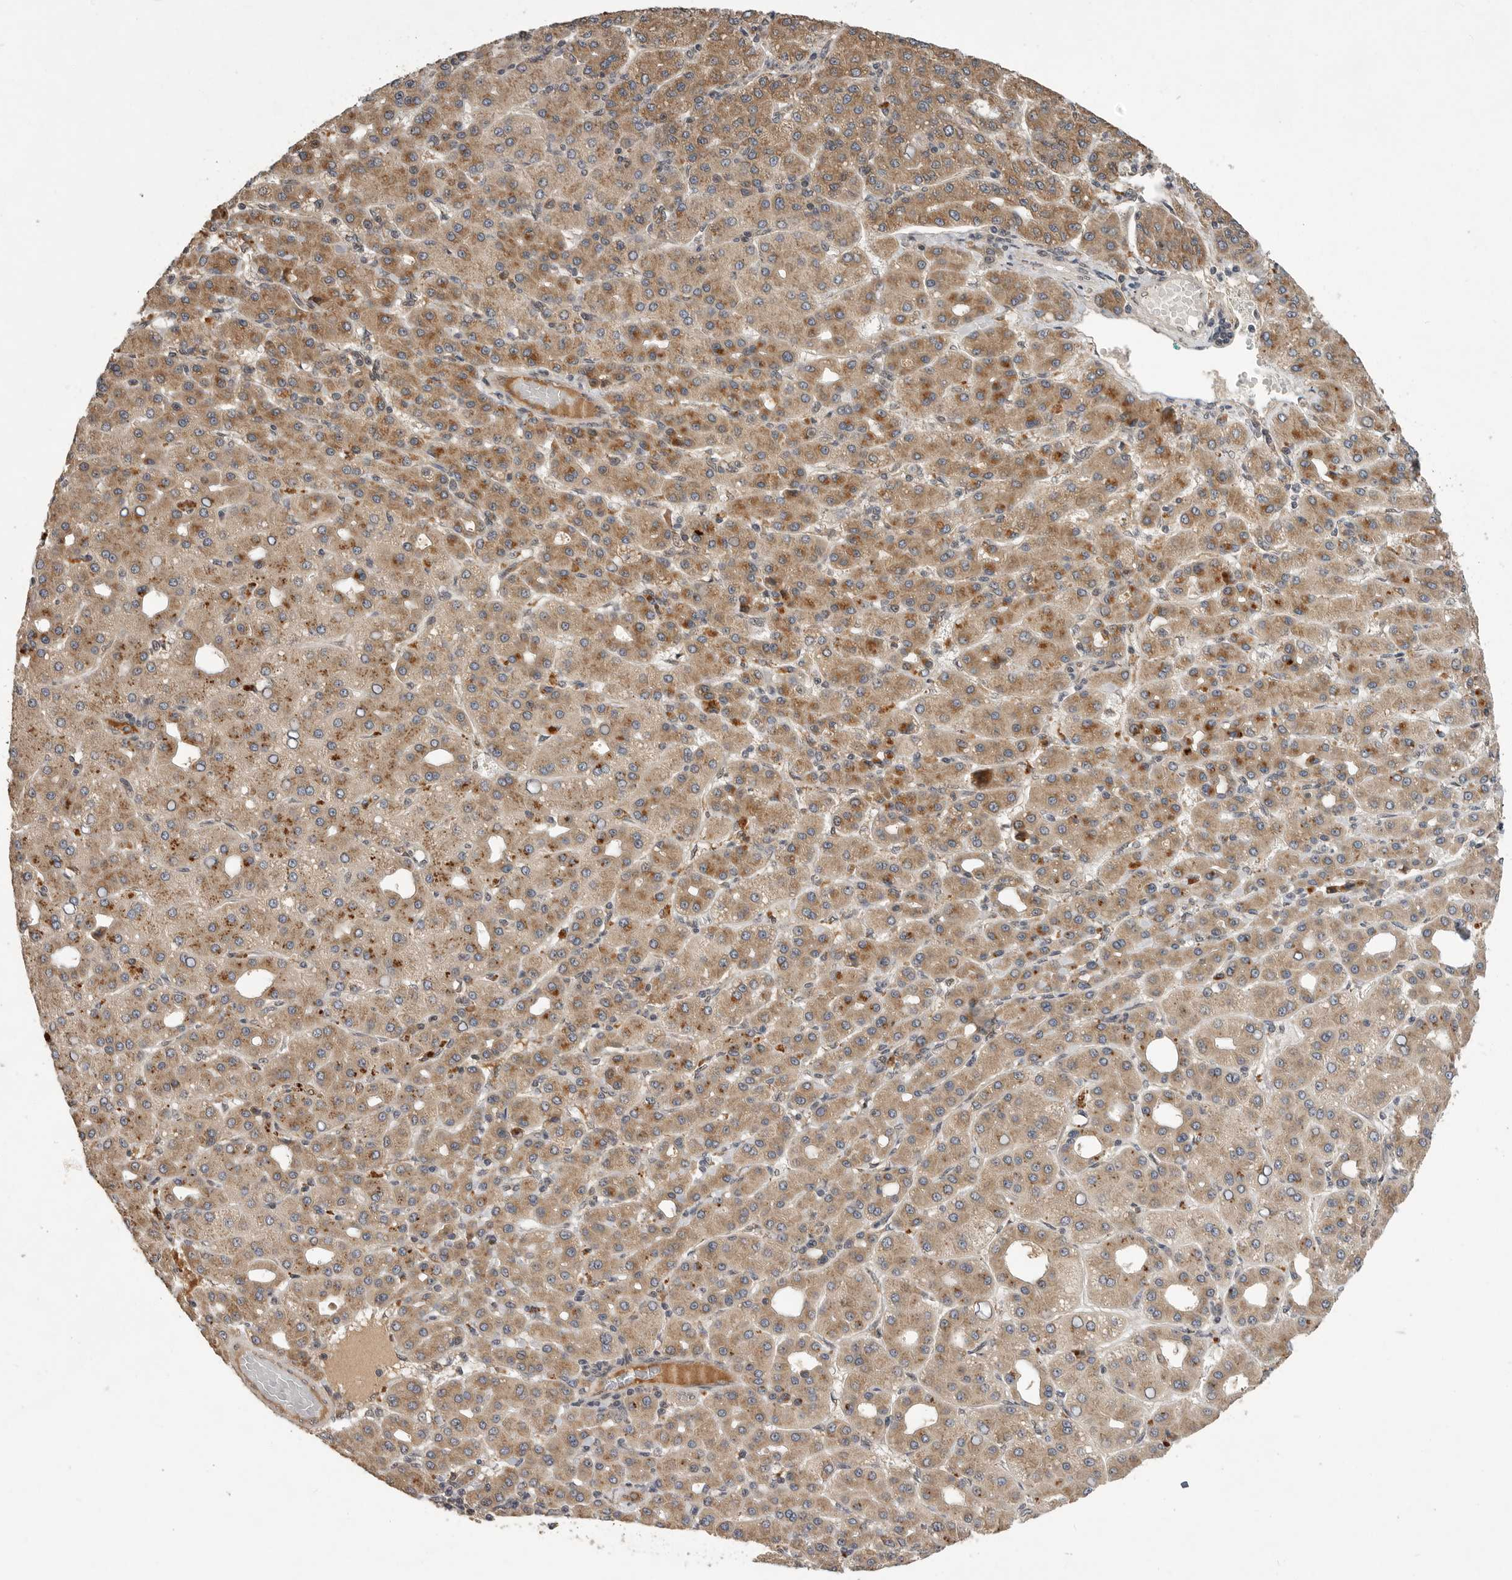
{"staining": {"intensity": "moderate", "quantity": ">75%", "location": "cytoplasmic/membranous"}, "tissue": "liver cancer", "cell_type": "Tumor cells", "image_type": "cancer", "snomed": [{"axis": "morphology", "description": "Carcinoma, Hepatocellular, NOS"}, {"axis": "topography", "description": "Liver"}], "caption": "Immunohistochemistry (IHC) of hepatocellular carcinoma (liver) demonstrates medium levels of moderate cytoplasmic/membranous expression in approximately >75% of tumor cells. (DAB IHC with brightfield microscopy, high magnification).", "gene": "OSBPL9", "patient": {"sex": "male", "age": 65}}